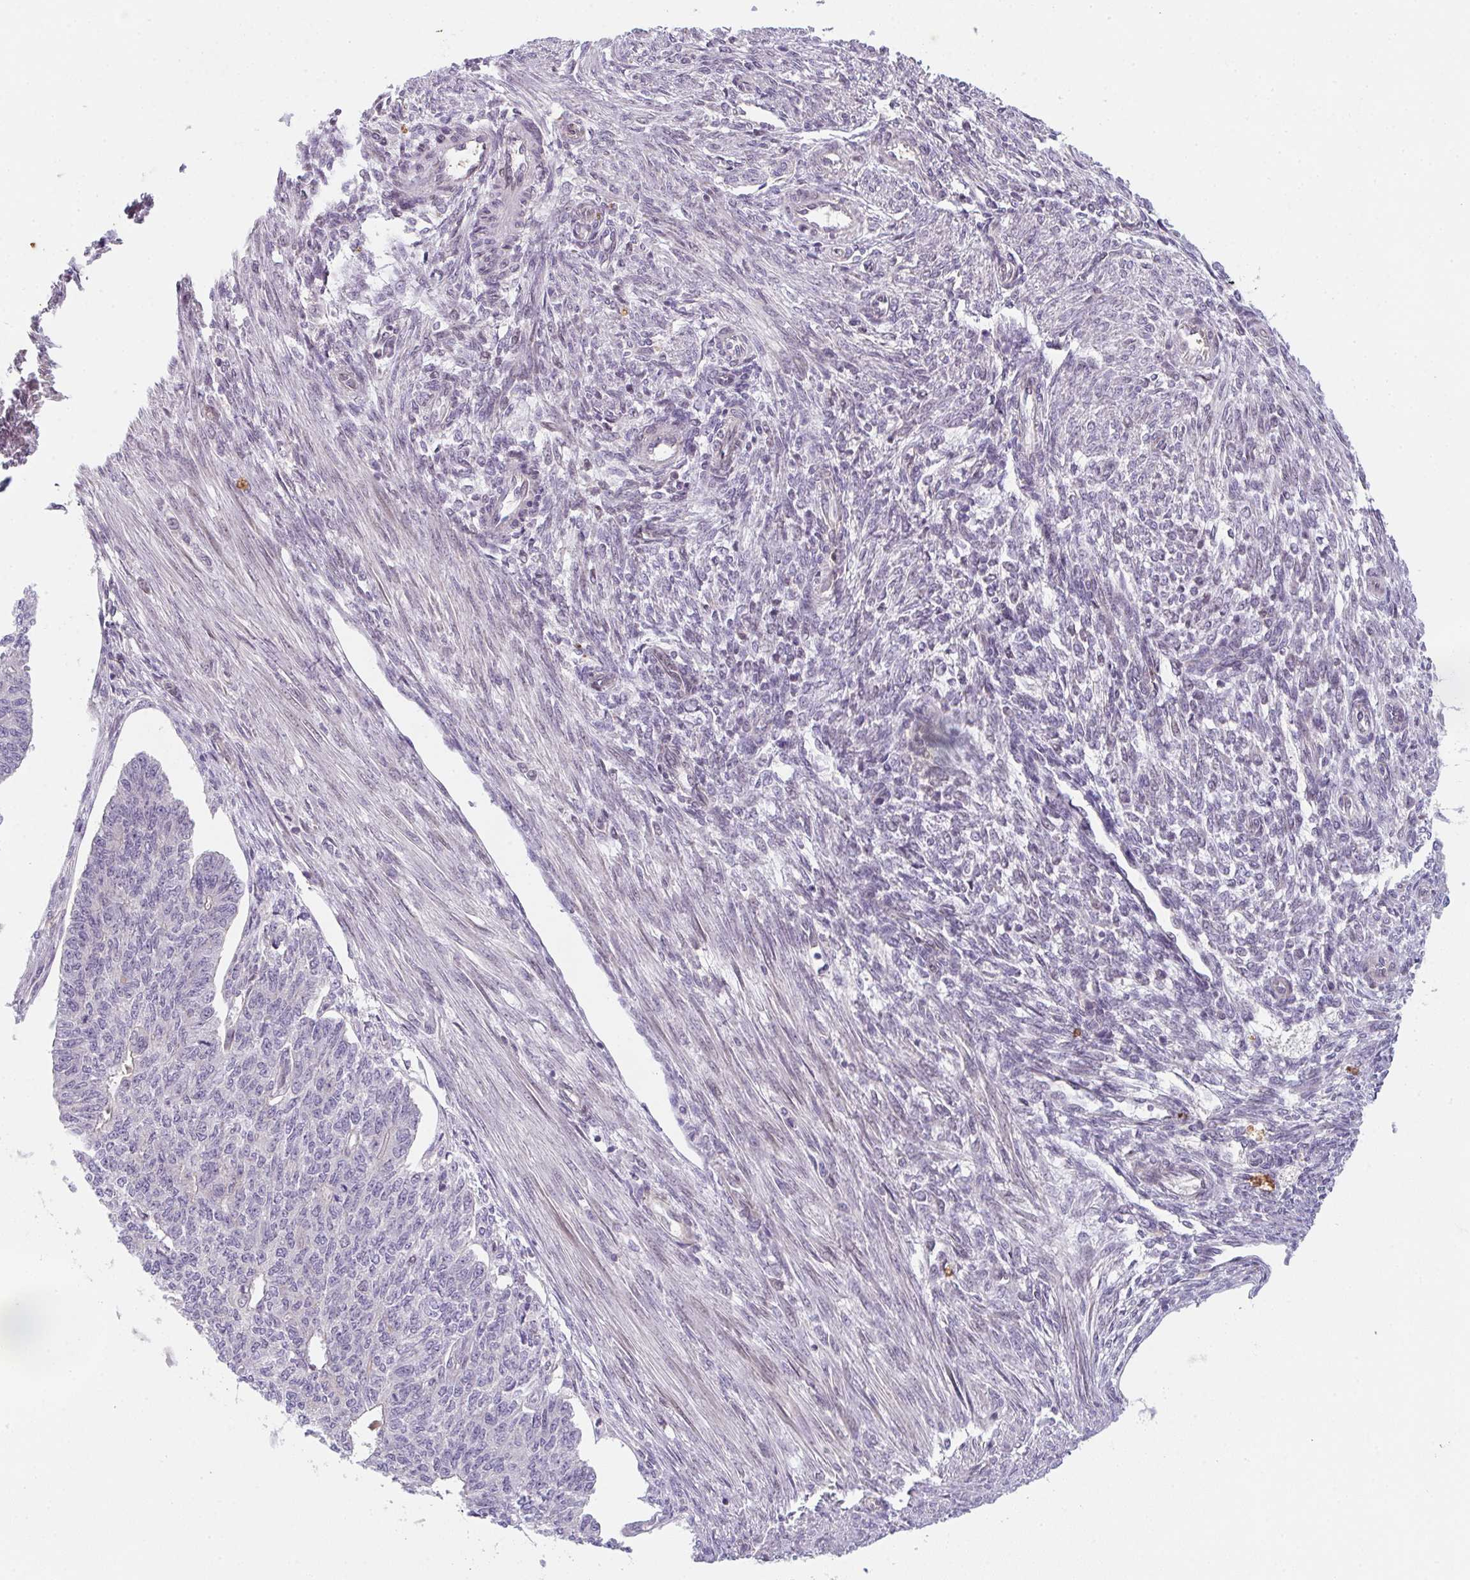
{"staining": {"intensity": "negative", "quantity": "none", "location": "none"}, "tissue": "endometrial cancer", "cell_type": "Tumor cells", "image_type": "cancer", "snomed": [{"axis": "morphology", "description": "Adenocarcinoma, NOS"}, {"axis": "topography", "description": "Endometrium"}], "caption": "Tumor cells show no significant protein staining in endometrial adenocarcinoma.", "gene": "TNFRSF10A", "patient": {"sex": "female", "age": 32}}